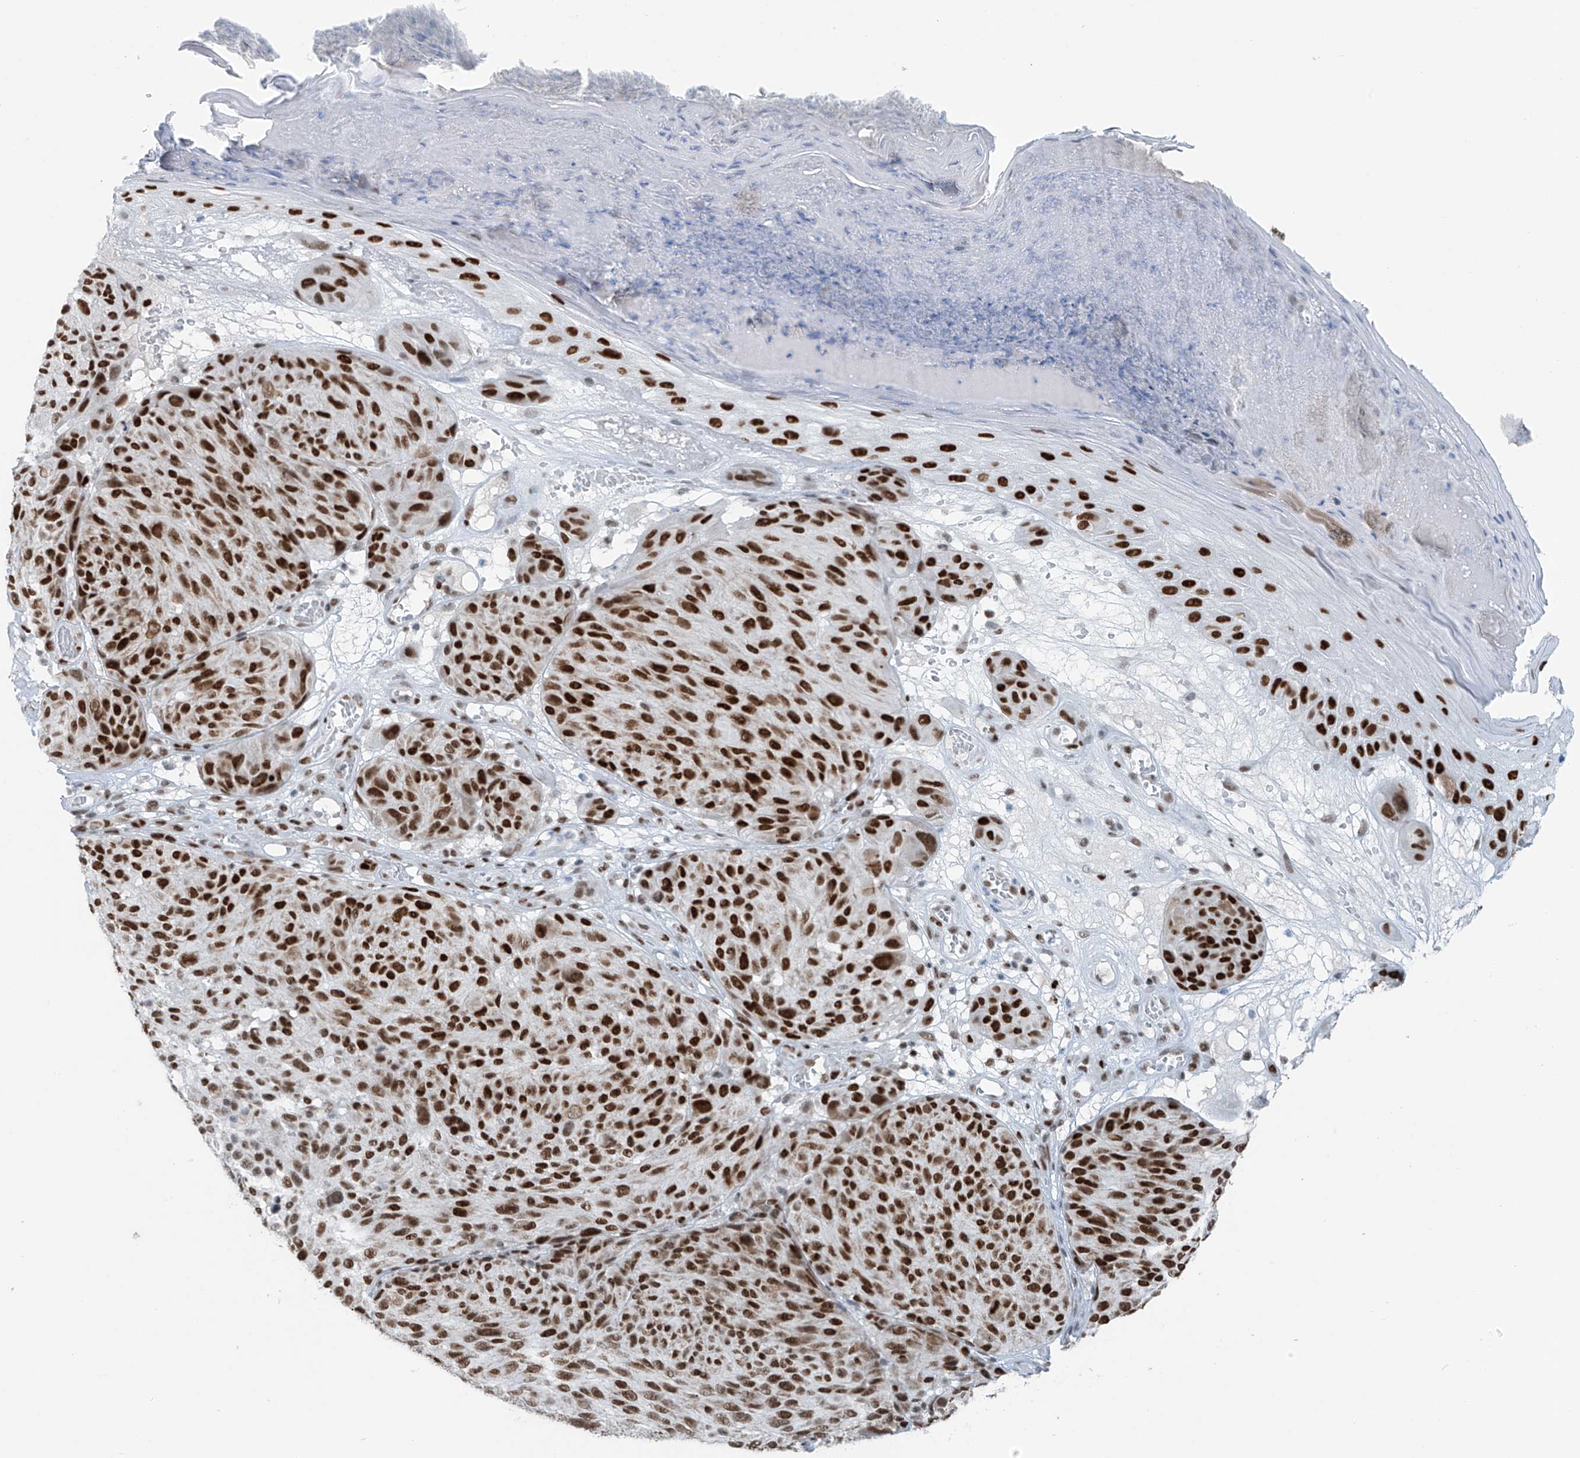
{"staining": {"intensity": "strong", "quantity": ">75%", "location": "nuclear"}, "tissue": "melanoma", "cell_type": "Tumor cells", "image_type": "cancer", "snomed": [{"axis": "morphology", "description": "Malignant melanoma, NOS"}, {"axis": "topography", "description": "Skin"}], "caption": "Immunohistochemical staining of melanoma demonstrates strong nuclear protein positivity in approximately >75% of tumor cells. (Stains: DAB (3,3'-diaminobenzidine) in brown, nuclei in blue, Microscopy: brightfield microscopy at high magnification).", "gene": "WRNIP1", "patient": {"sex": "male", "age": 83}}